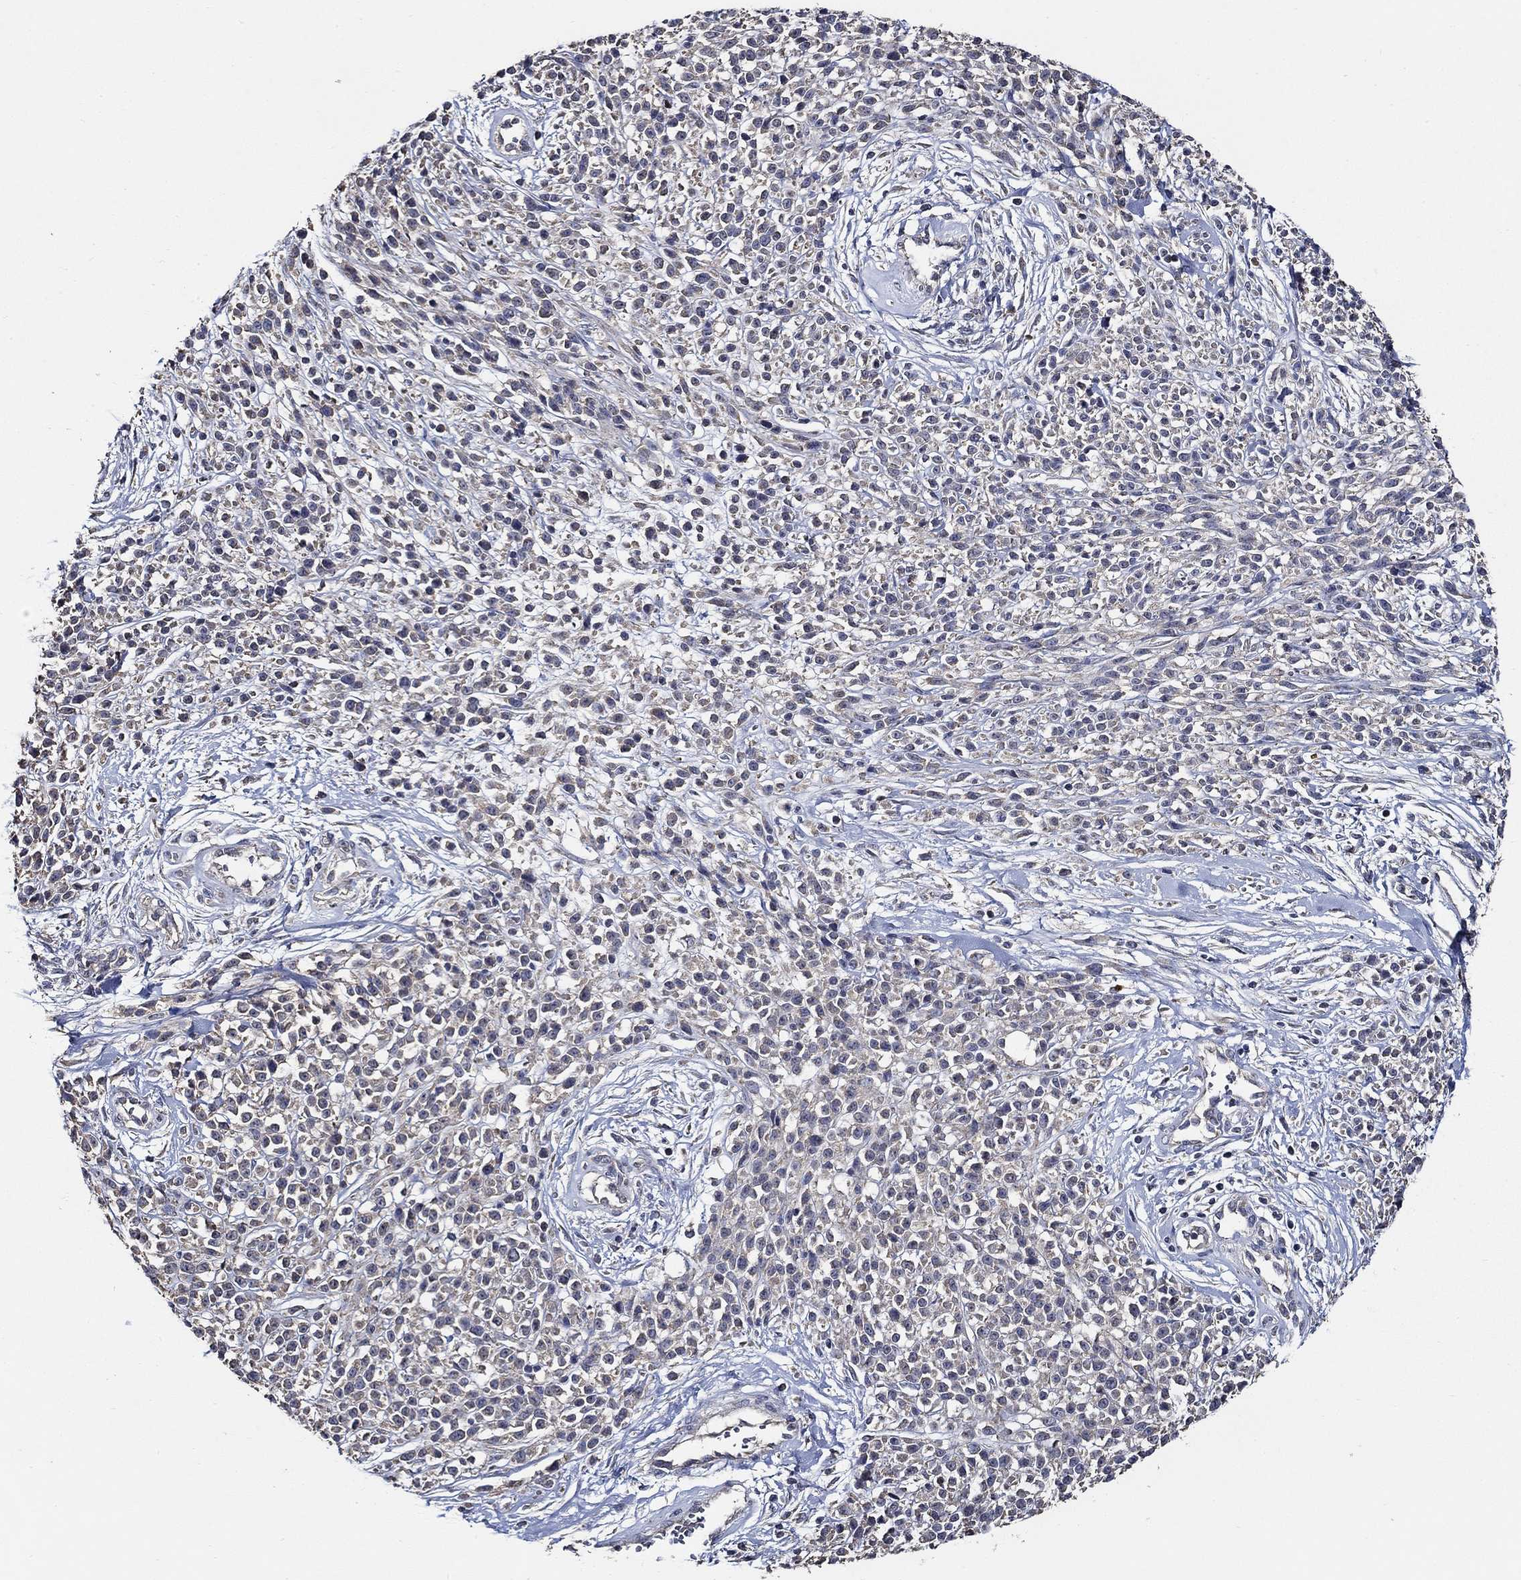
{"staining": {"intensity": "negative", "quantity": "none", "location": "none"}, "tissue": "melanoma", "cell_type": "Tumor cells", "image_type": "cancer", "snomed": [{"axis": "morphology", "description": "Malignant melanoma, NOS"}, {"axis": "topography", "description": "Skin"}, {"axis": "topography", "description": "Skin of trunk"}], "caption": "This histopathology image is of melanoma stained with immunohistochemistry (IHC) to label a protein in brown with the nuclei are counter-stained blue. There is no staining in tumor cells.", "gene": "WDR53", "patient": {"sex": "male", "age": 74}}